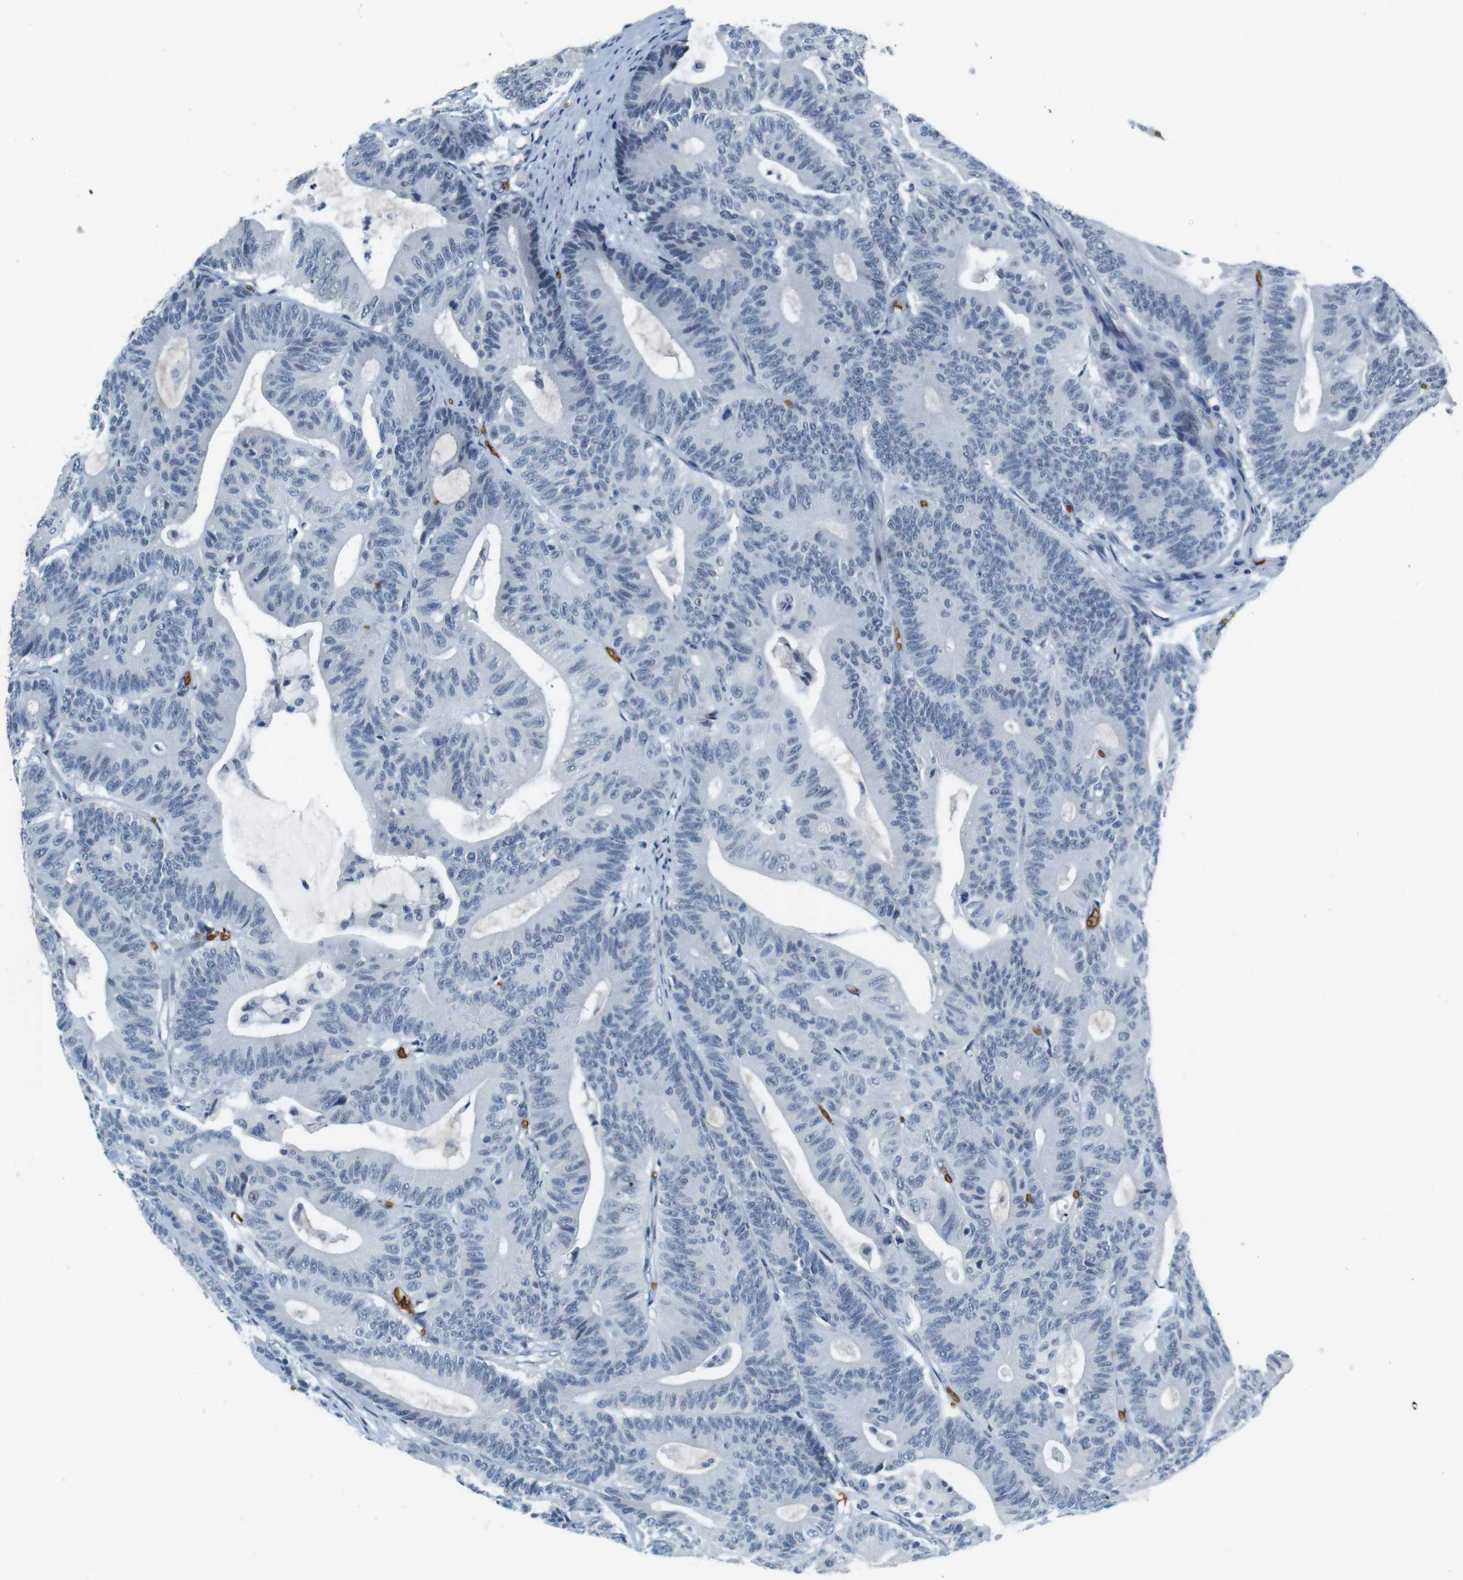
{"staining": {"intensity": "negative", "quantity": "none", "location": "none"}, "tissue": "colorectal cancer", "cell_type": "Tumor cells", "image_type": "cancer", "snomed": [{"axis": "morphology", "description": "Adenocarcinoma, NOS"}, {"axis": "topography", "description": "Colon"}], "caption": "Colorectal adenocarcinoma stained for a protein using immunohistochemistry exhibits no expression tumor cells.", "gene": "SLC4A1", "patient": {"sex": "female", "age": 84}}